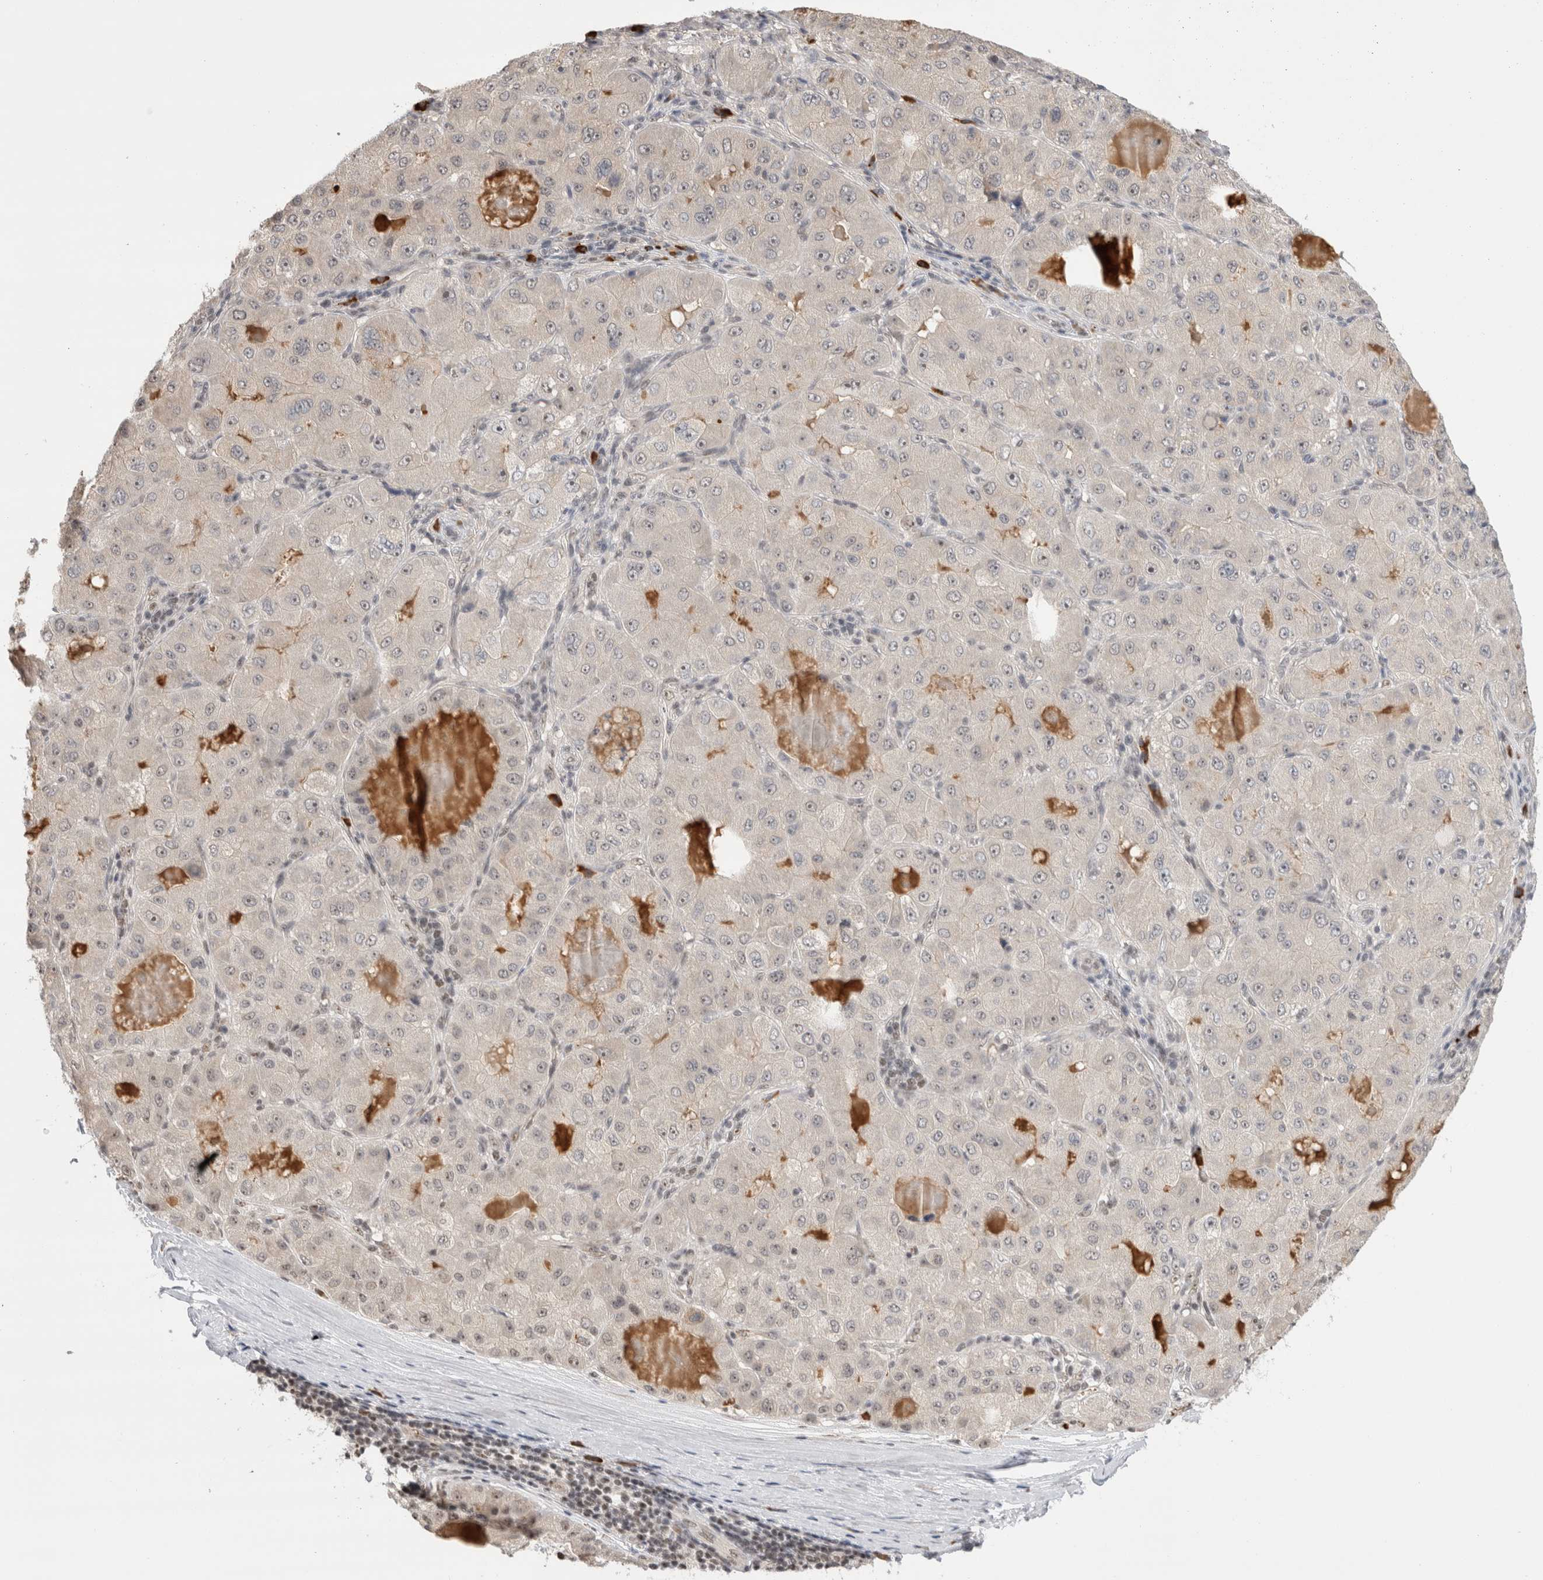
{"staining": {"intensity": "moderate", "quantity": "25%-75%", "location": "nuclear"}, "tissue": "liver cancer", "cell_type": "Tumor cells", "image_type": "cancer", "snomed": [{"axis": "morphology", "description": "Carcinoma, Hepatocellular, NOS"}, {"axis": "topography", "description": "Liver"}], "caption": "Human liver hepatocellular carcinoma stained for a protein (brown) demonstrates moderate nuclear positive positivity in approximately 25%-75% of tumor cells.", "gene": "ZNF24", "patient": {"sex": "male", "age": 80}}